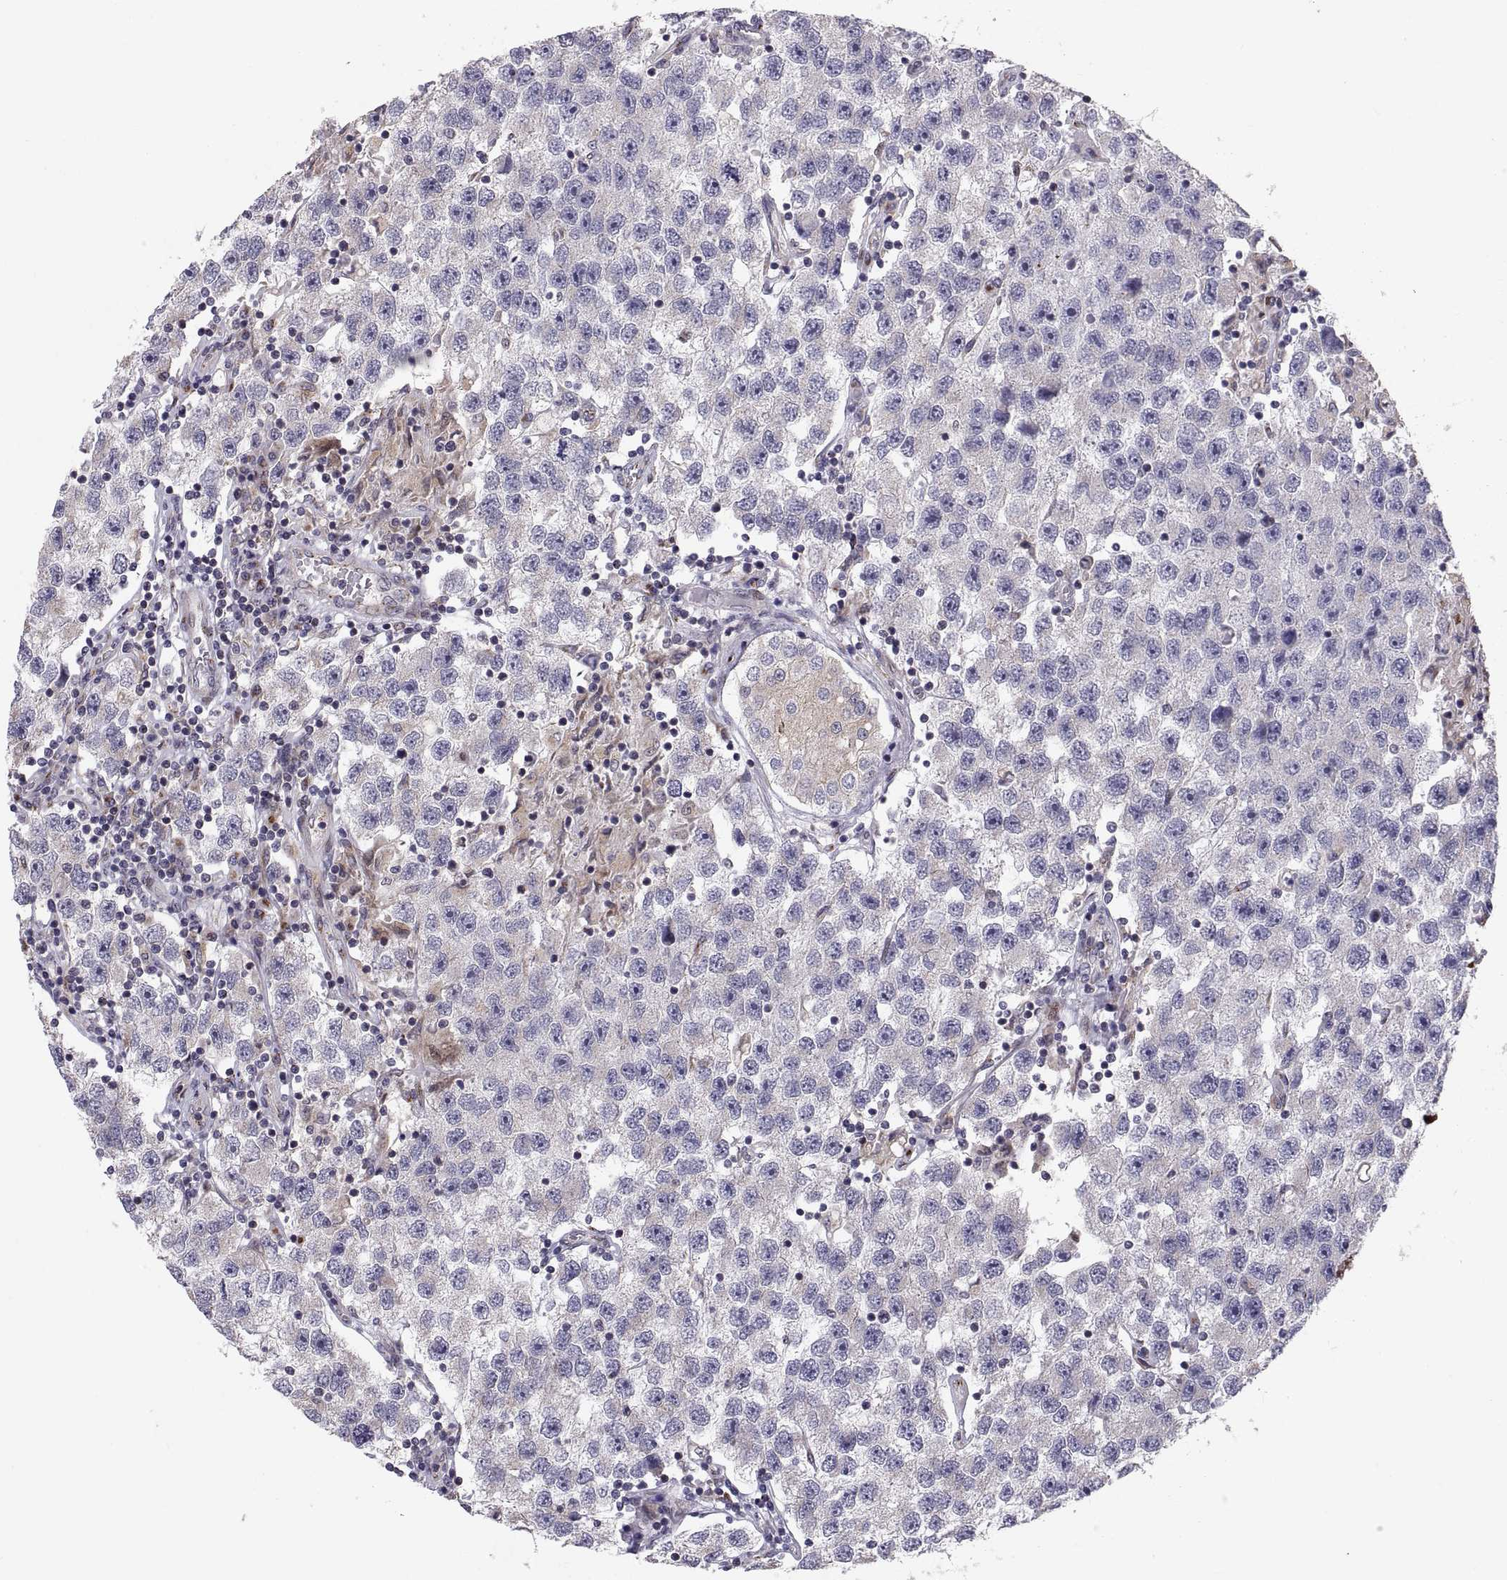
{"staining": {"intensity": "negative", "quantity": "none", "location": "none"}, "tissue": "testis cancer", "cell_type": "Tumor cells", "image_type": "cancer", "snomed": [{"axis": "morphology", "description": "Seminoma, NOS"}, {"axis": "topography", "description": "Testis"}], "caption": "Immunohistochemistry of seminoma (testis) exhibits no staining in tumor cells.", "gene": "TESC", "patient": {"sex": "male", "age": 26}}